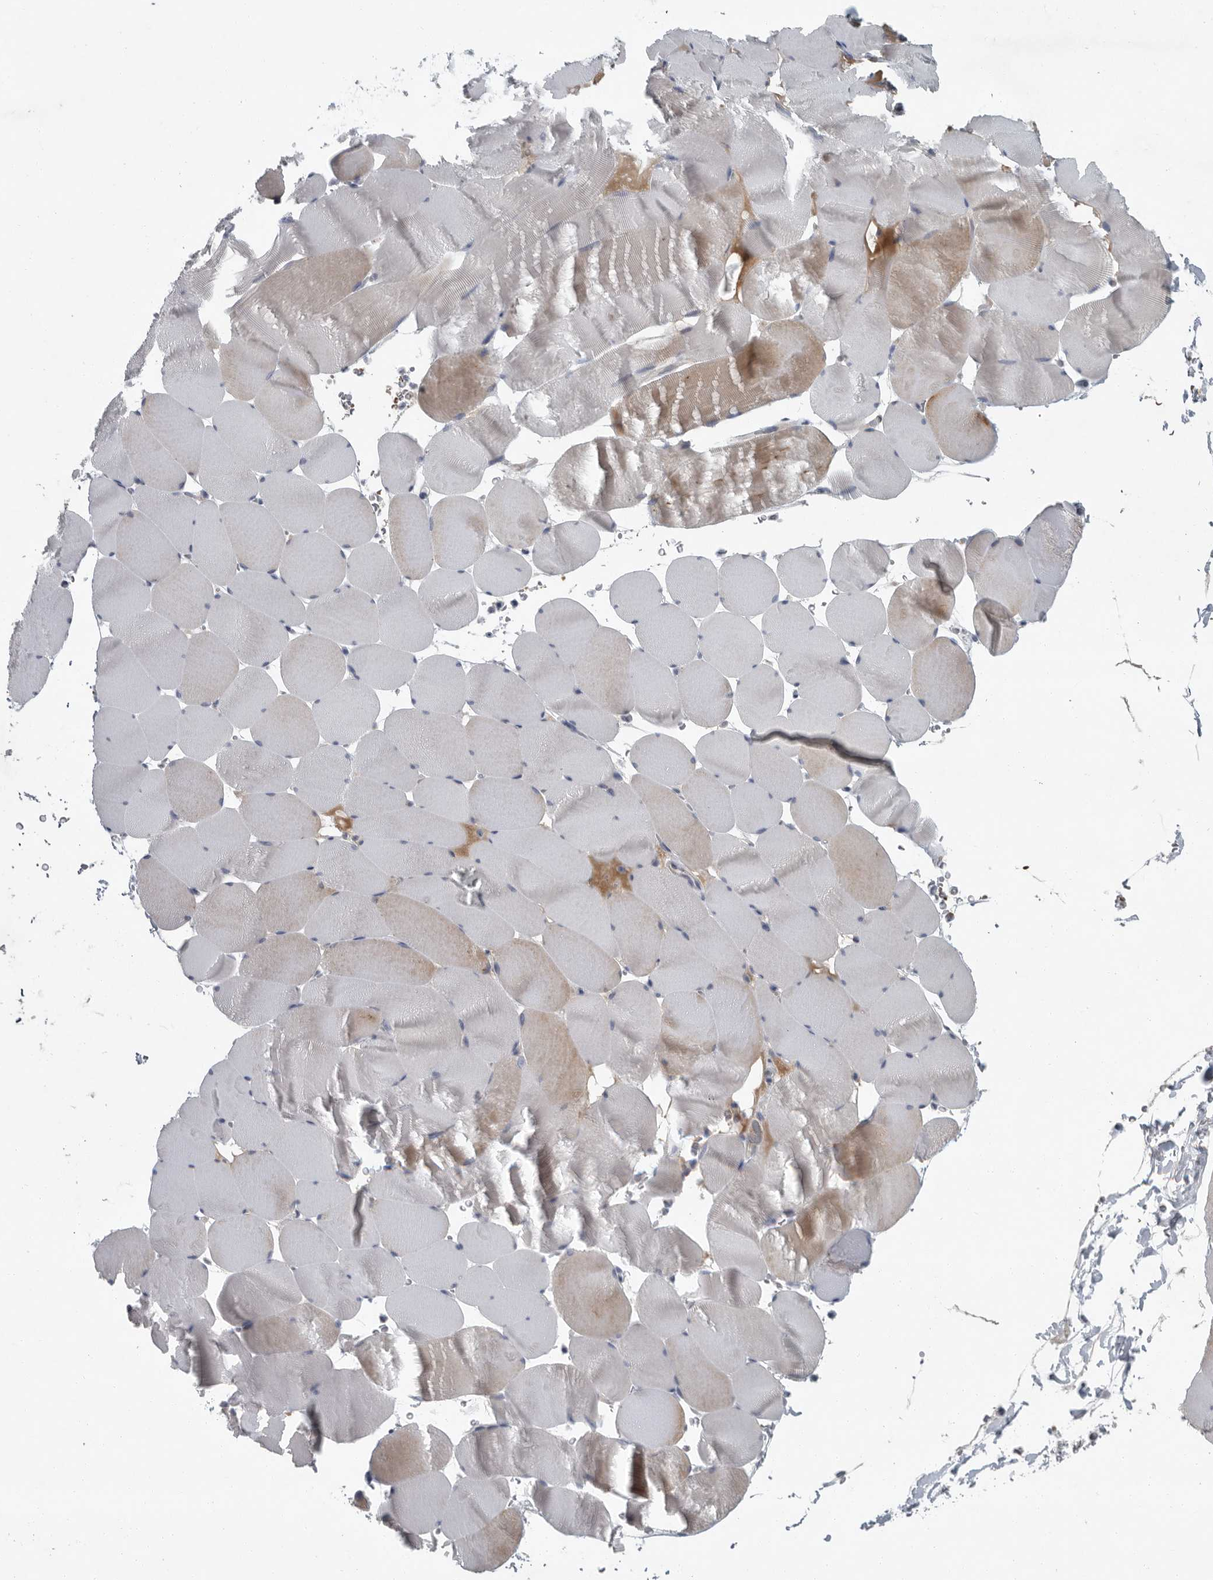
{"staining": {"intensity": "weak", "quantity": "<25%", "location": "cytoplasmic/membranous"}, "tissue": "skeletal muscle", "cell_type": "Myocytes", "image_type": "normal", "snomed": [{"axis": "morphology", "description": "Normal tissue, NOS"}, {"axis": "topography", "description": "Skeletal muscle"}], "caption": "Immunohistochemistry of normal human skeletal muscle displays no positivity in myocytes.", "gene": "MPP3", "patient": {"sex": "male", "age": 62}}